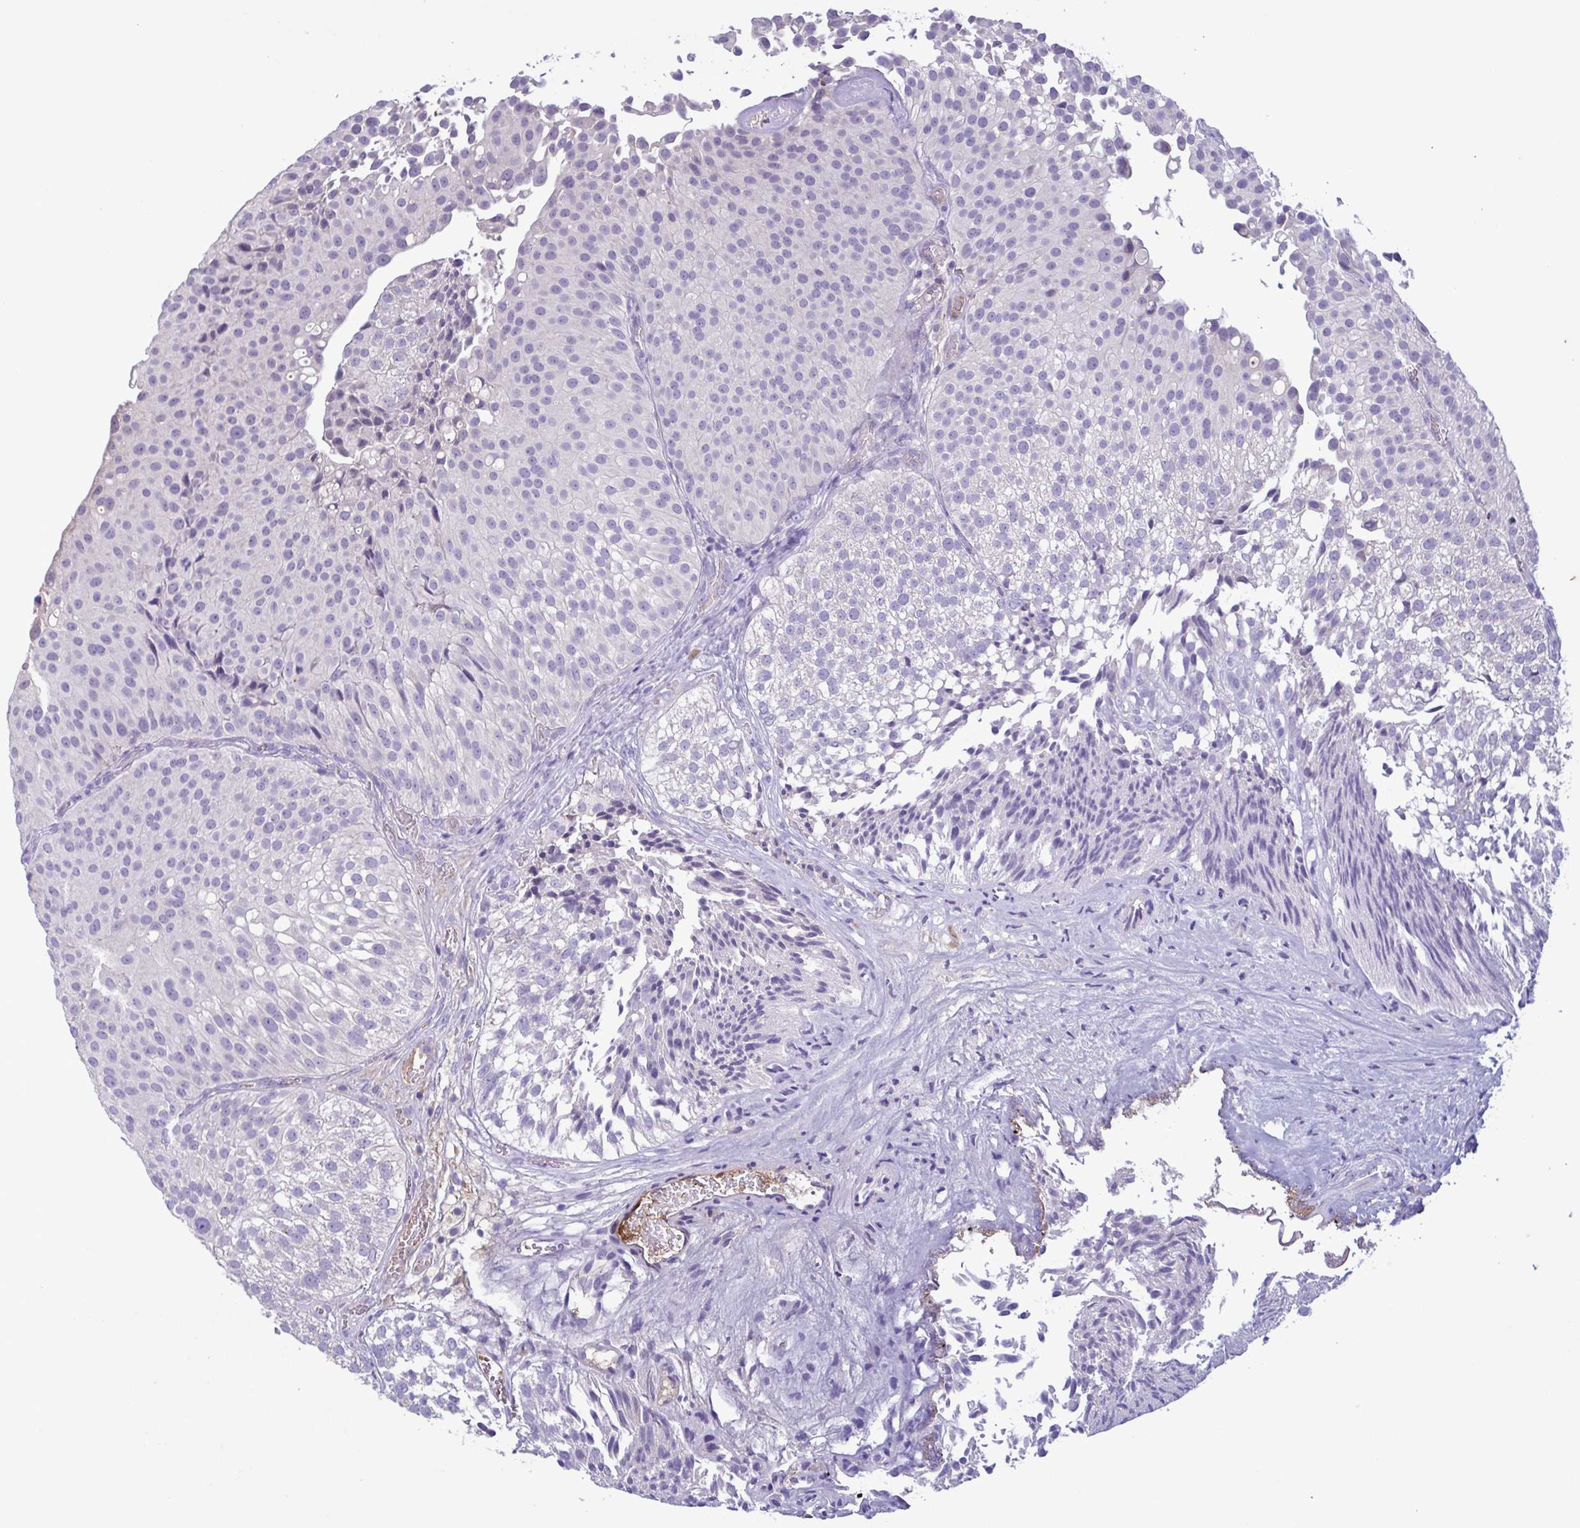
{"staining": {"intensity": "negative", "quantity": "none", "location": "none"}, "tissue": "urothelial cancer", "cell_type": "Tumor cells", "image_type": "cancer", "snomed": [{"axis": "morphology", "description": "Urothelial carcinoma, Low grade"}, {"axis": "topography", "description": "Urinary bladder"}], "caption": "This histopathology image is of low-grade urothelial carcinoma stained with immunohistochemistry to label a protein in brown with the nuclei are counter-stained blue. There is no expression in tumor cells.", "gene": "F13B", "patient": {"sex": "male", "age": 80}}